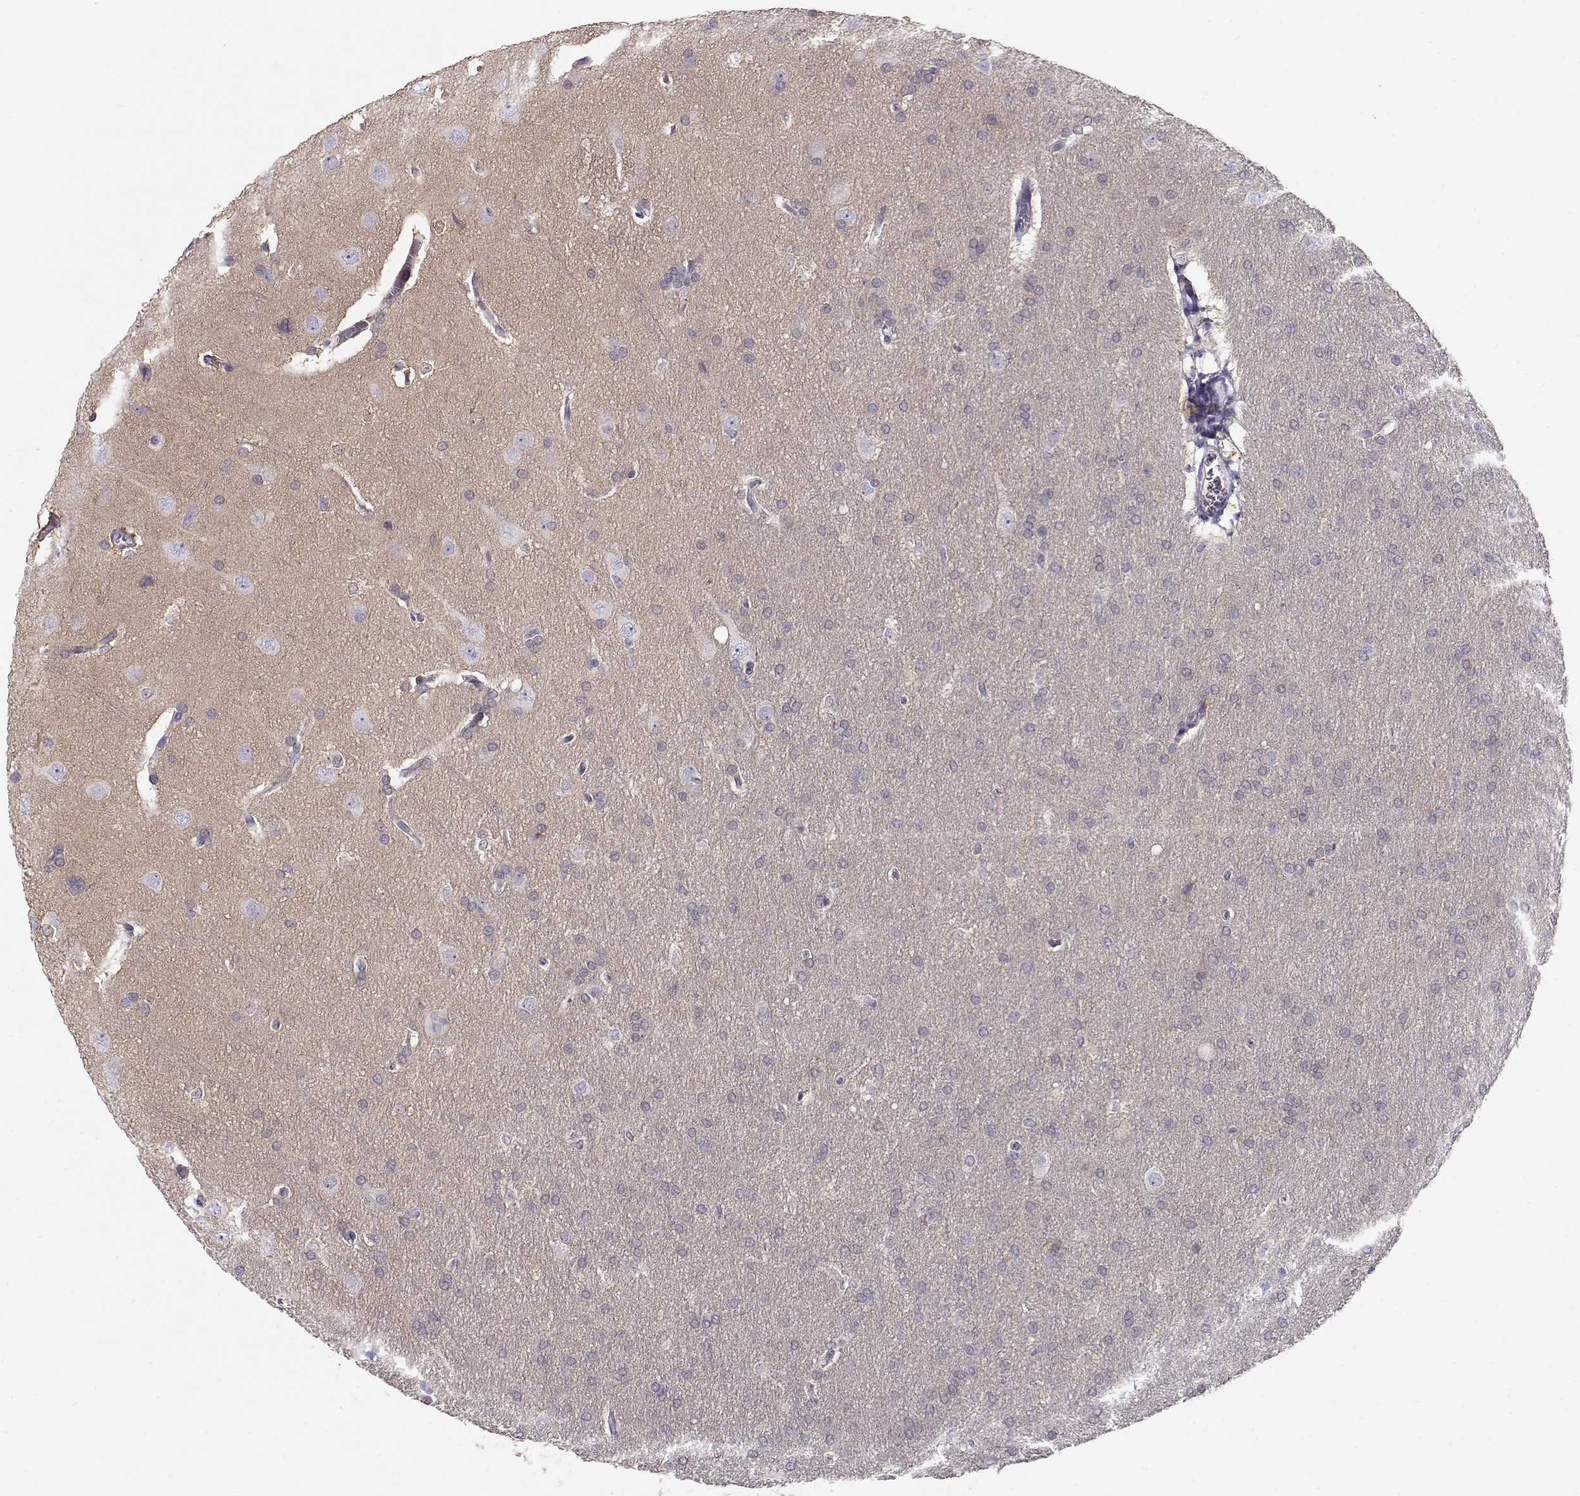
{"staining": {"intensity": "negative", "quantity": "none", "location": "none"}, "tissue": "glioma", "cell_type": "Tumor cells", "image_type": "cancer", "snomed": [{"axis": "morphology", "description": "Glioma, malignant, Low grade"}, {"axis": "topography", "description": "Brain"}], "caption": "This micrograph is of malignant low-grade glioma stained with immunohistochemistry (IHC) to label a protein in brown with the nuclei are counter-stained blue. There is no expression in tumor cells. (DAB (3,3'-diaminobenzidine) immunohistochemistry (IHC) with hematoxylin counter stain).", "gene": "NDRG4", "patient": {"sex": "female", "age": 32}}